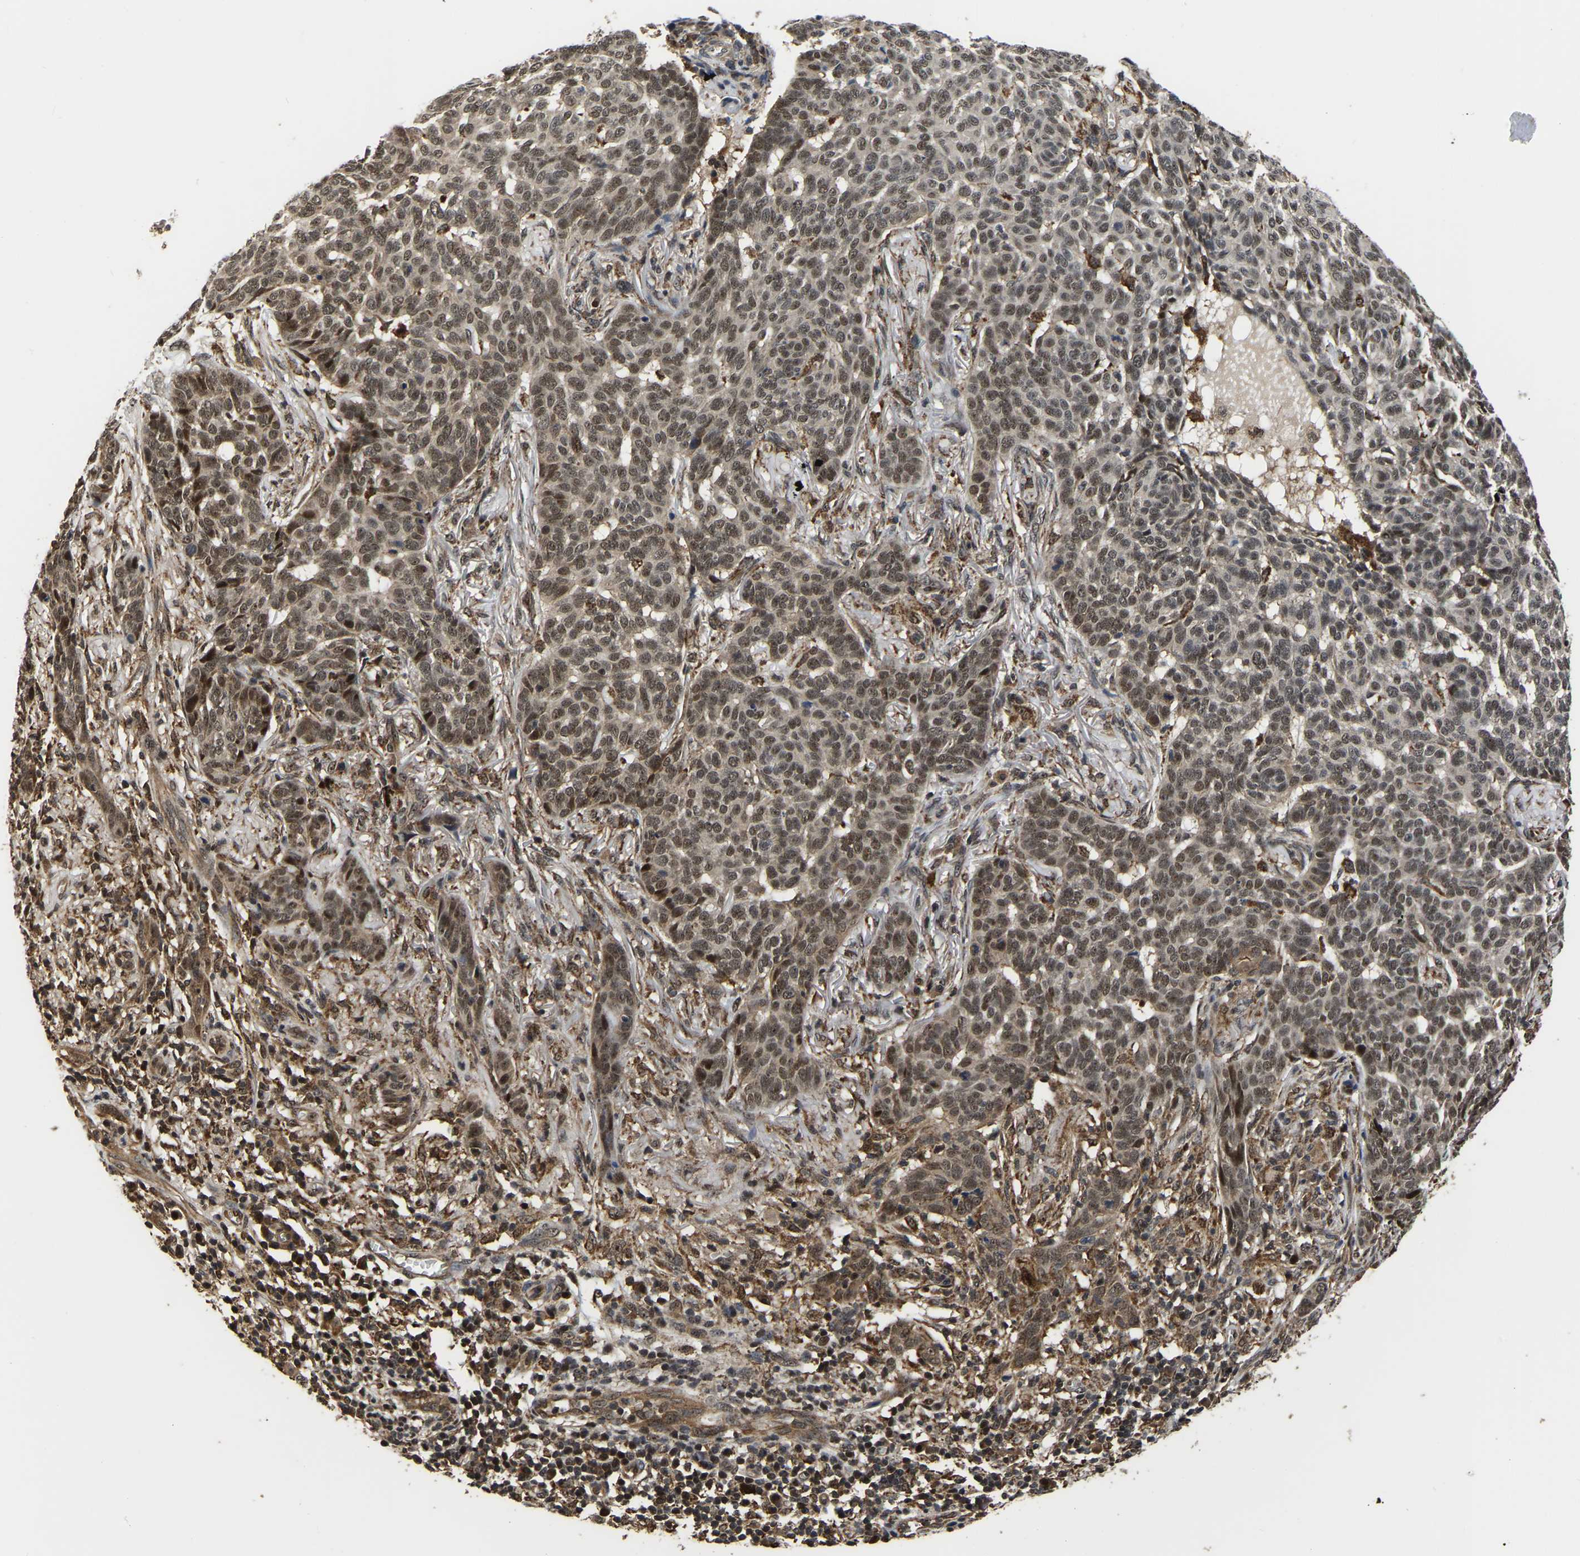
{"staining": {"intensity": "moderate", "quantity": ">75%", "location": "cytoplasmic/membranous,nuclear"}, "tissue": "skin cancer", "cell_type": "Tumor cells", "image_type": "cancer", "snomed": [{"axis": "morphology", "description": "Basal cell carcinoma"}, {"axis": "topography", "description": "Skin"}], "caption": "High-power microscopy captured an IHC micrograph of basal cell carcinoma (skin), revealing moderate cytoplasmic/membranous and nuclear expression in about >75% of tumor cells.", "gene": "CIAO1", "patient": {"sex": "male", "age": 85}}